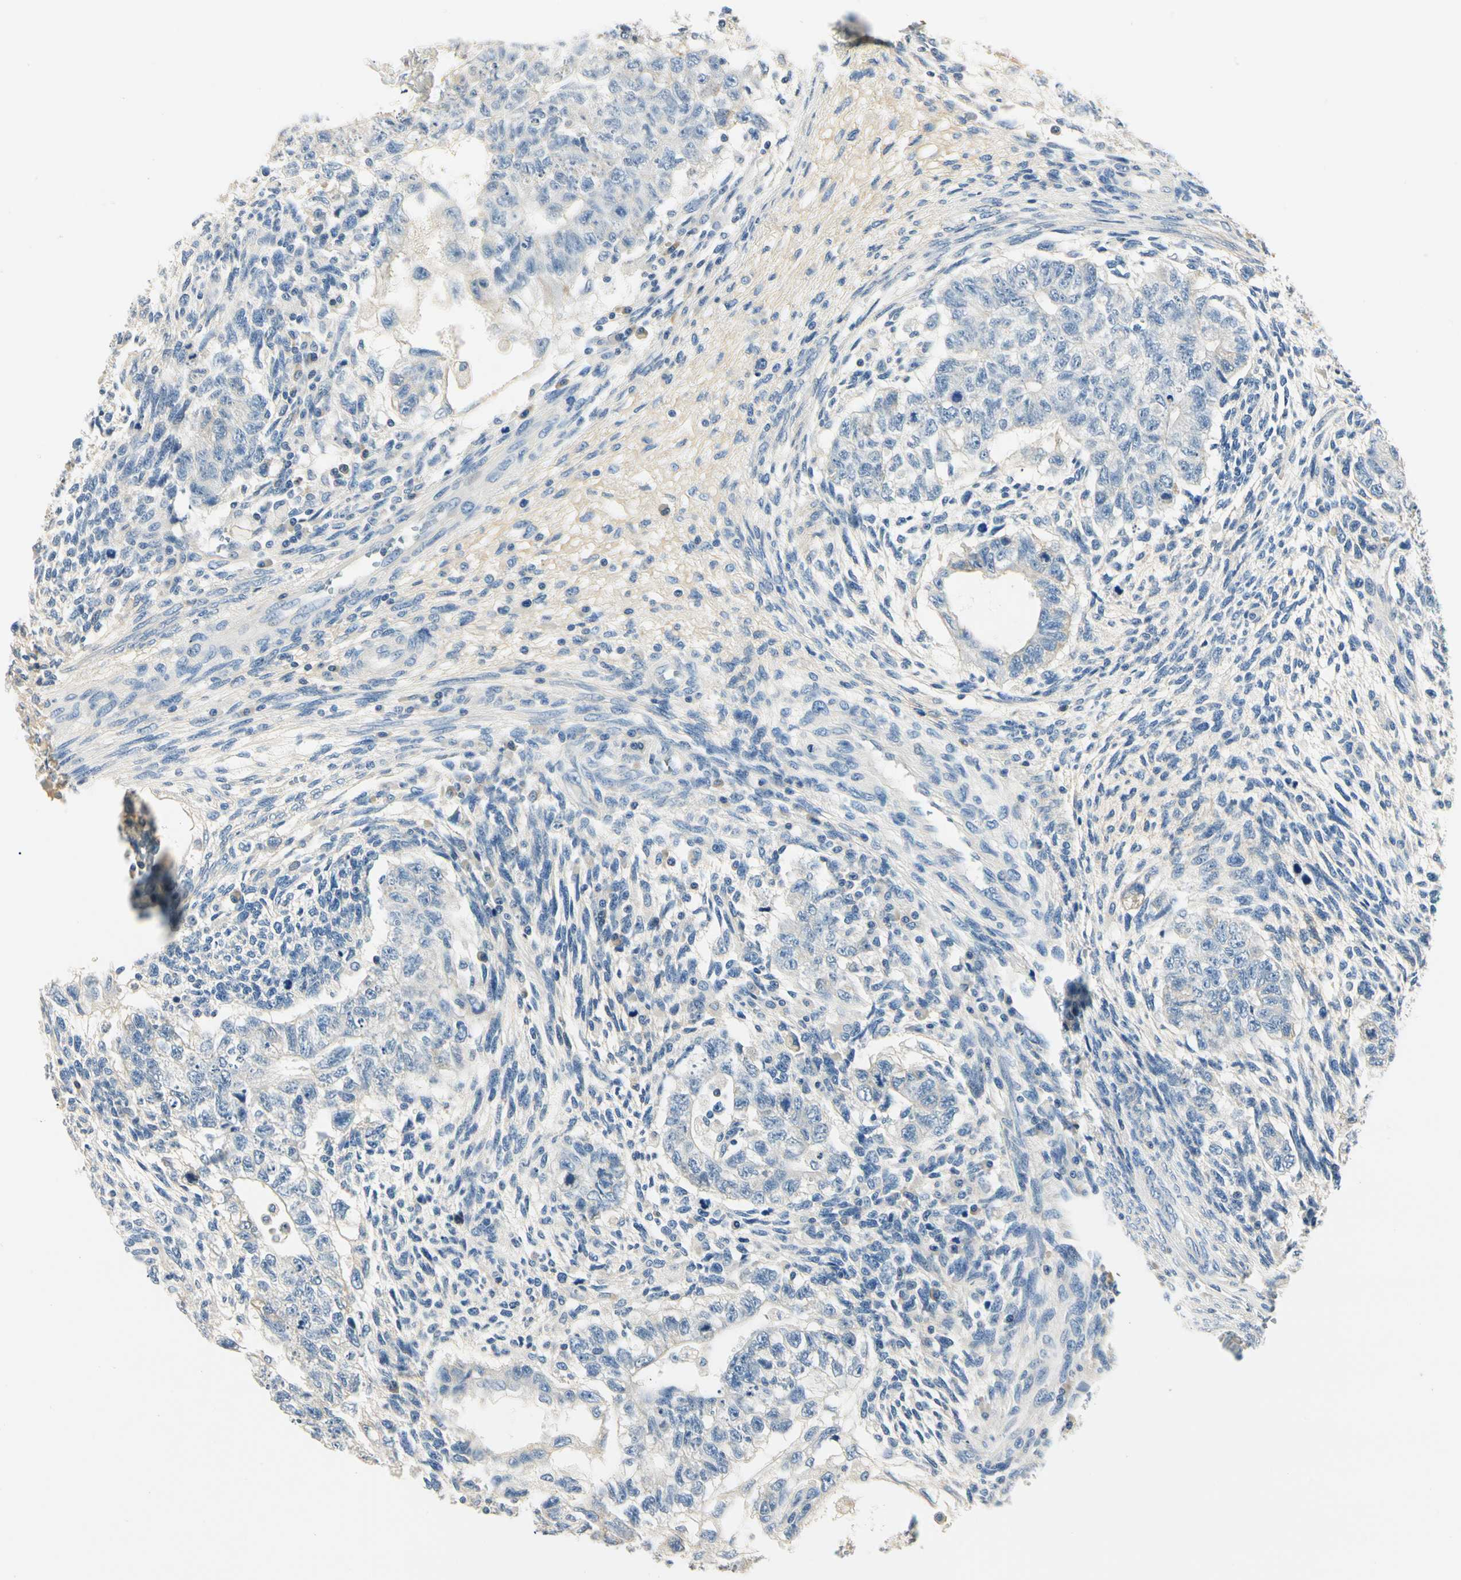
{"staining": {"intensity": "negative", "quantity": "none", "location": "none"}, "tissue": "testis cancer", "cell_type": "Tumor cells", "image_type": "cancer", "snomed": [{"axis": "morphology", "description": "Normal tissue, NOS"}, {"axis": "morphology", "description": "Carcinoma, Embryonal, NOS"}, {"axis": "topography", "description": "Testis"}], "caption": "A high-resolution photomicrograph shows IHC staining of embryonal carcinoma (testis), which demonstrates no significant positivity in tumor cells.", "gene": "TGFBR3", "patient": {"sex": "male", "age": 36}}